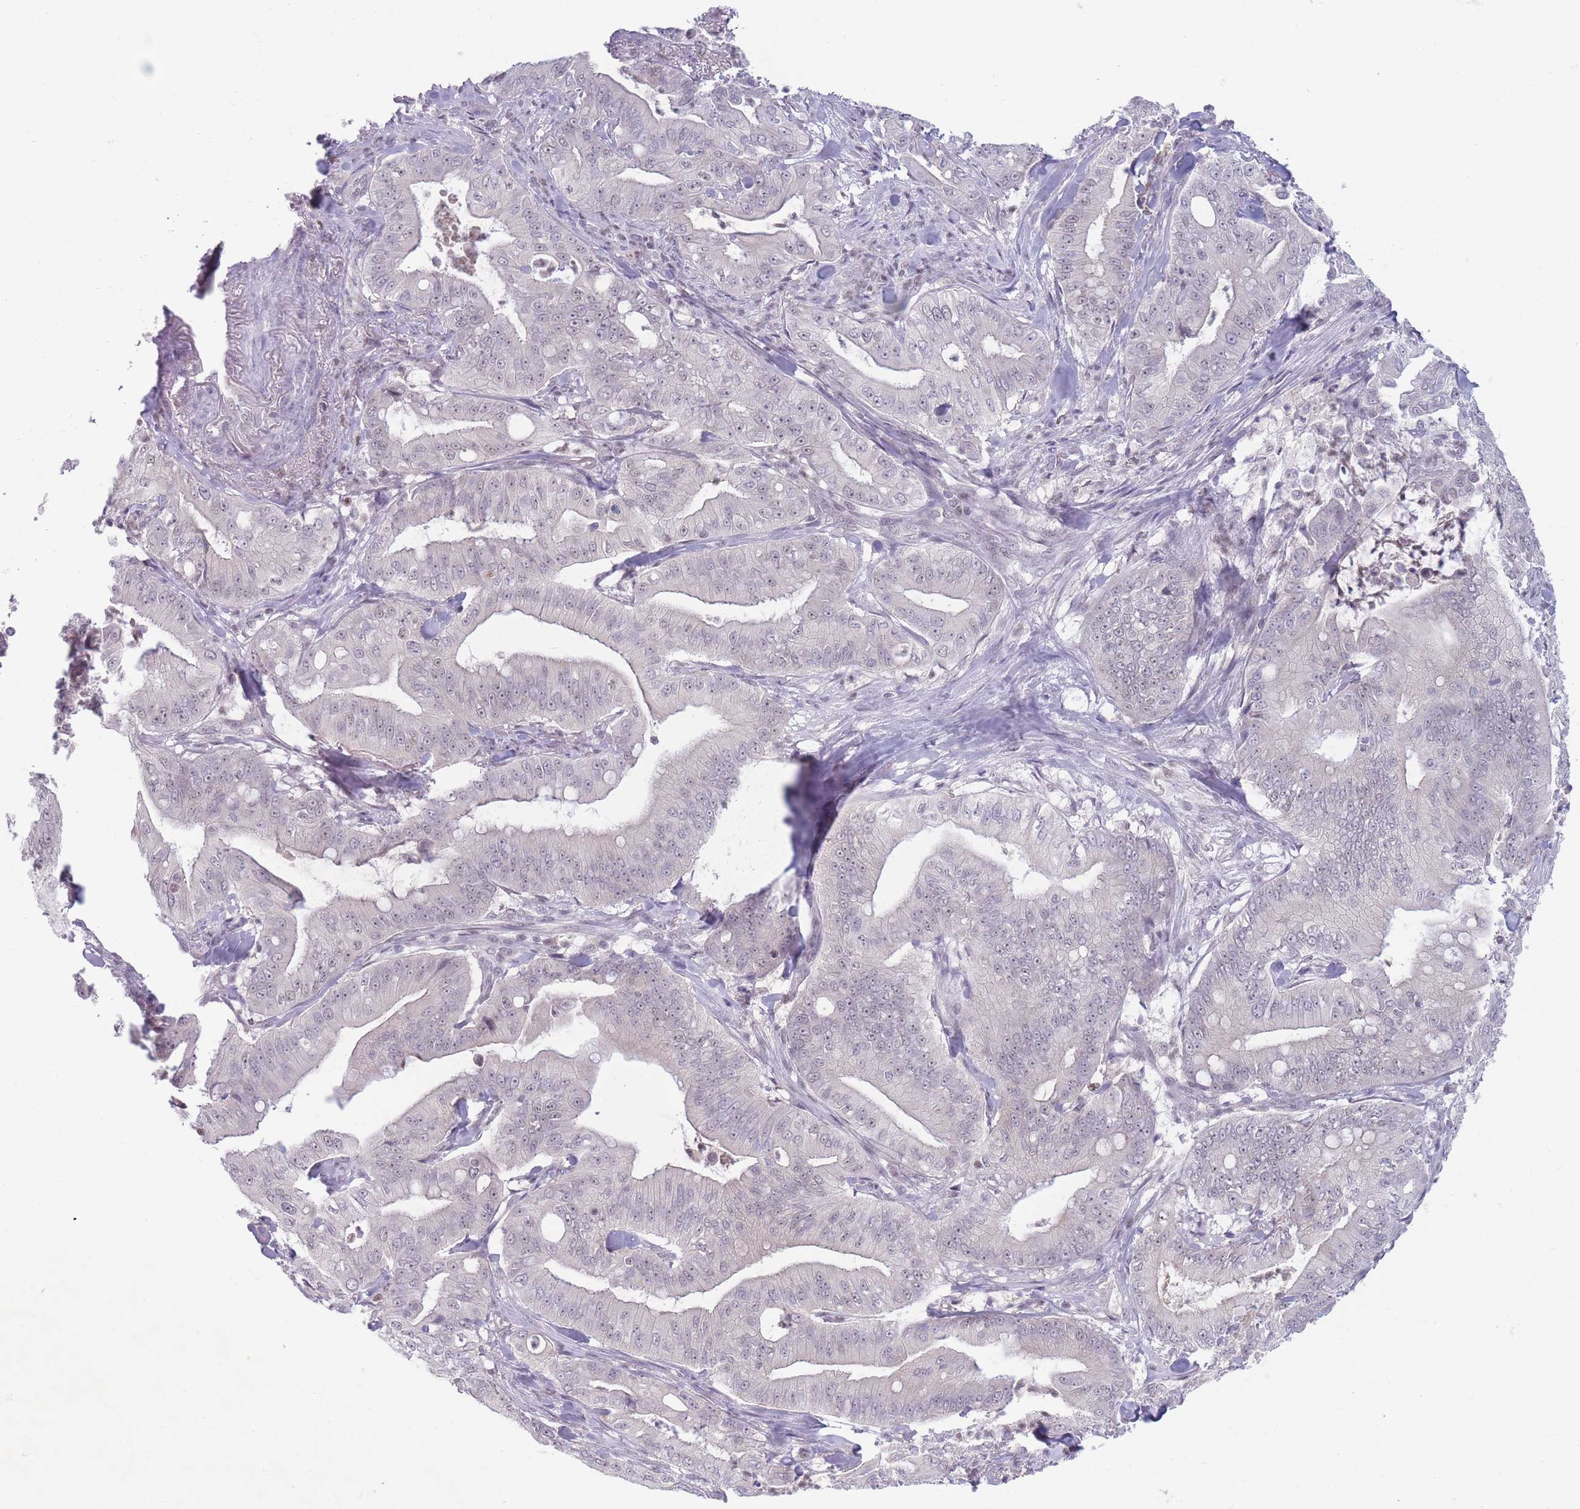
{"staining": {"intensity": "weak", "quantity": "<25%", "location": "cytoplasmic/membranous"}, "tissue": "pancreatic cancer", "cell_type": "Tumor cells", "image_type": "cancer", "snomed": [{"axis": "morphology", "description": "Adenocarcinoma, NOS"}, {"axis": "topography", "description": "Pancreas"}], "caption": "The immunohistochemistry image has no significant staining in tumor cells of pancreatic cancer (adenocarcinoma) tissue.", "gene": "ARID3B", "patient": {"sex": "male", "age": 71}}